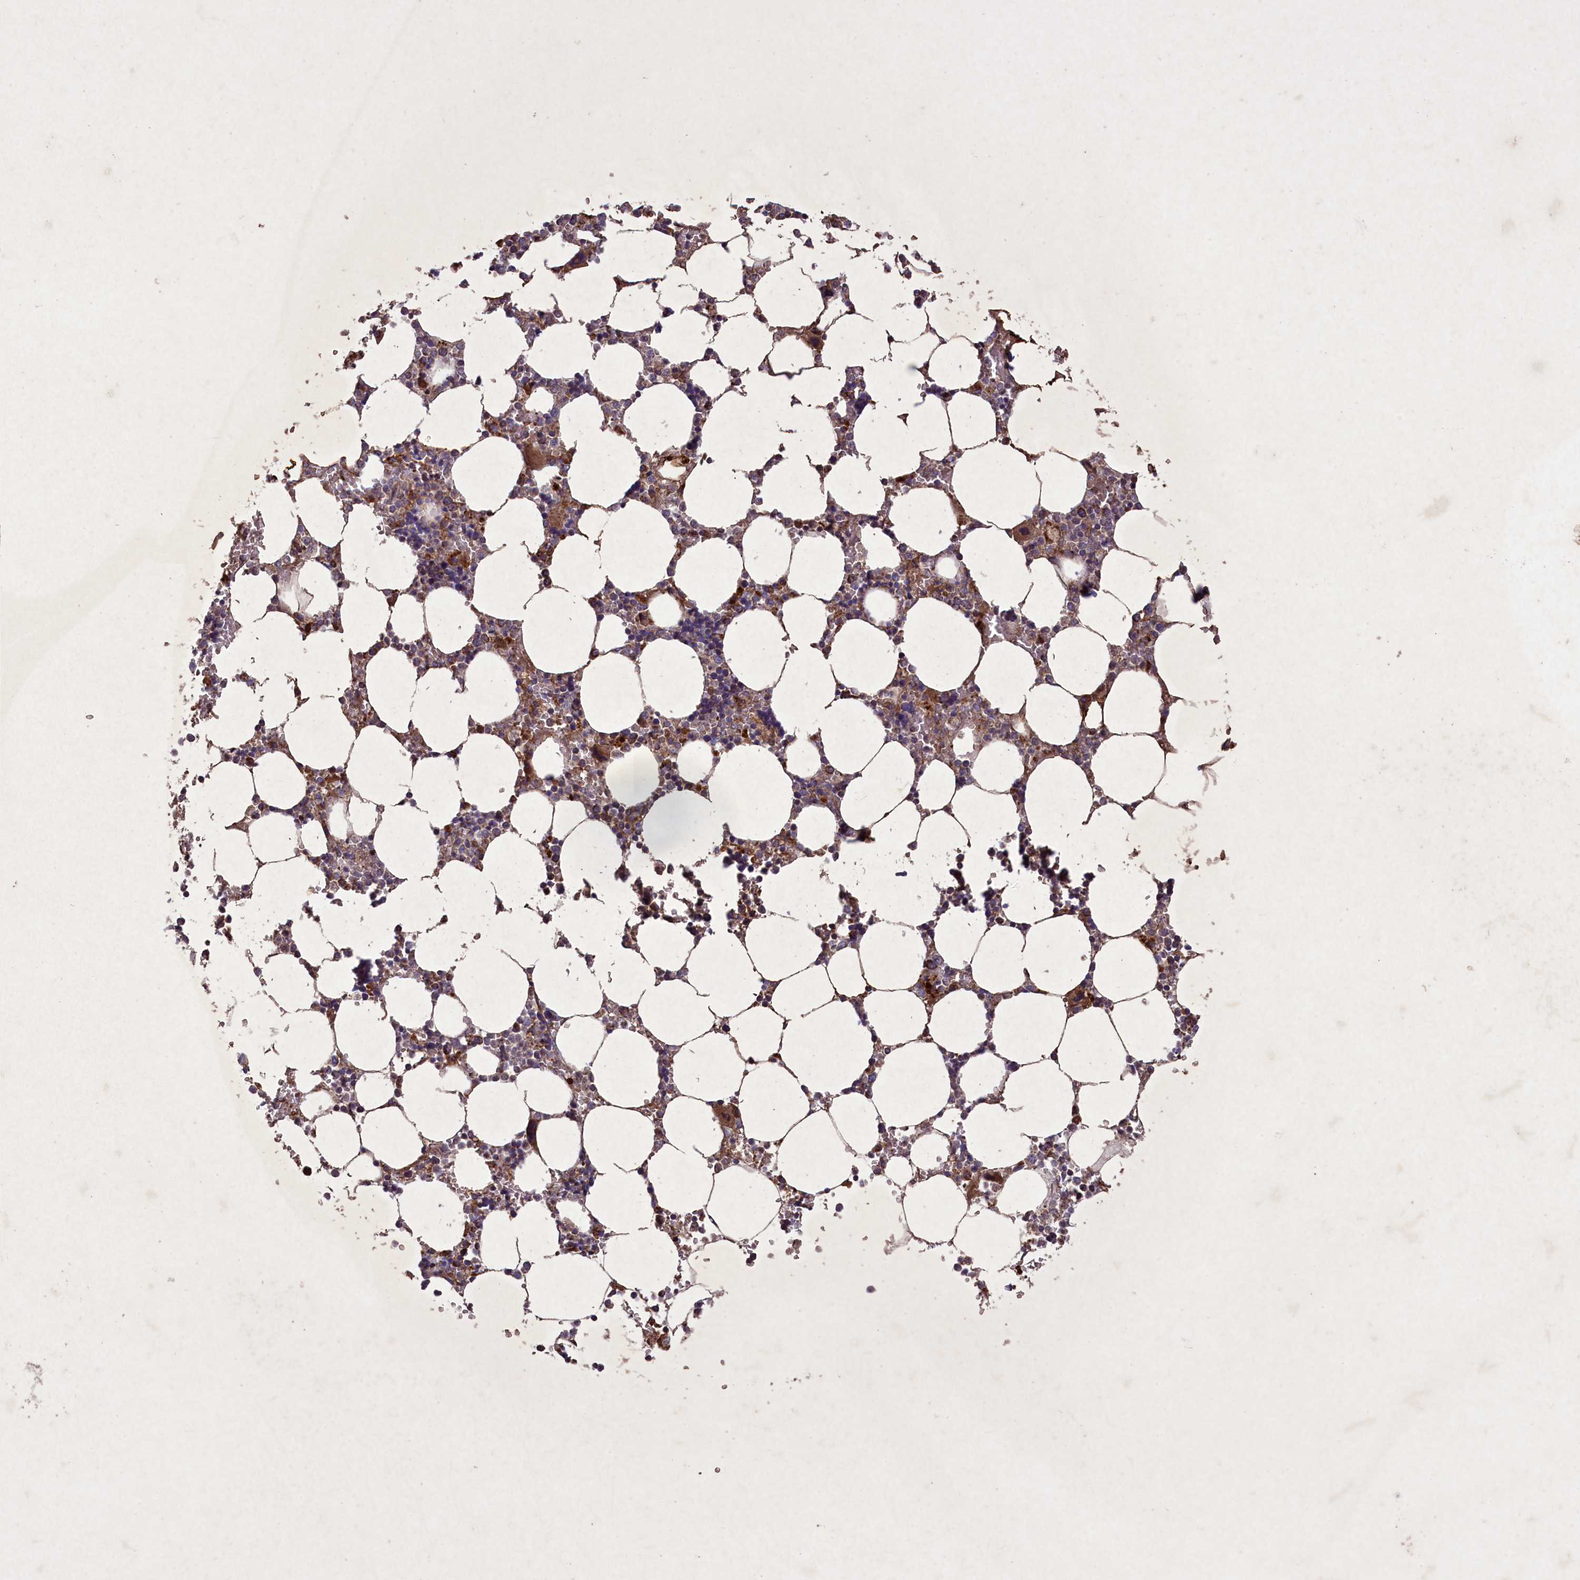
{"staining": {"intensity": "moderate", "quantity": "25%-75%", "location": "cytoplasmic/membranous"}, "tissue": "bone marrow", "cell_type": "Hematopoietic cells", "image_type": "normal", "snomed": [{"axis": "morphology", "description": "Normal tissue, NOS"}, {"axis": "topography", "description": "Bone marrow"}], "caption": "Hematopoietic cells exhibit moderate cytoplasmic/membranous positivity in approximately 25%-75% of cells in unremarkable bone marrow. (DAB (3,3'-diaminobenzidine) IHC, brown staining for protein, blue staining for nuclei).", "gene": "CIAO2B", "patient": {"sex": "male", "age": 64}}